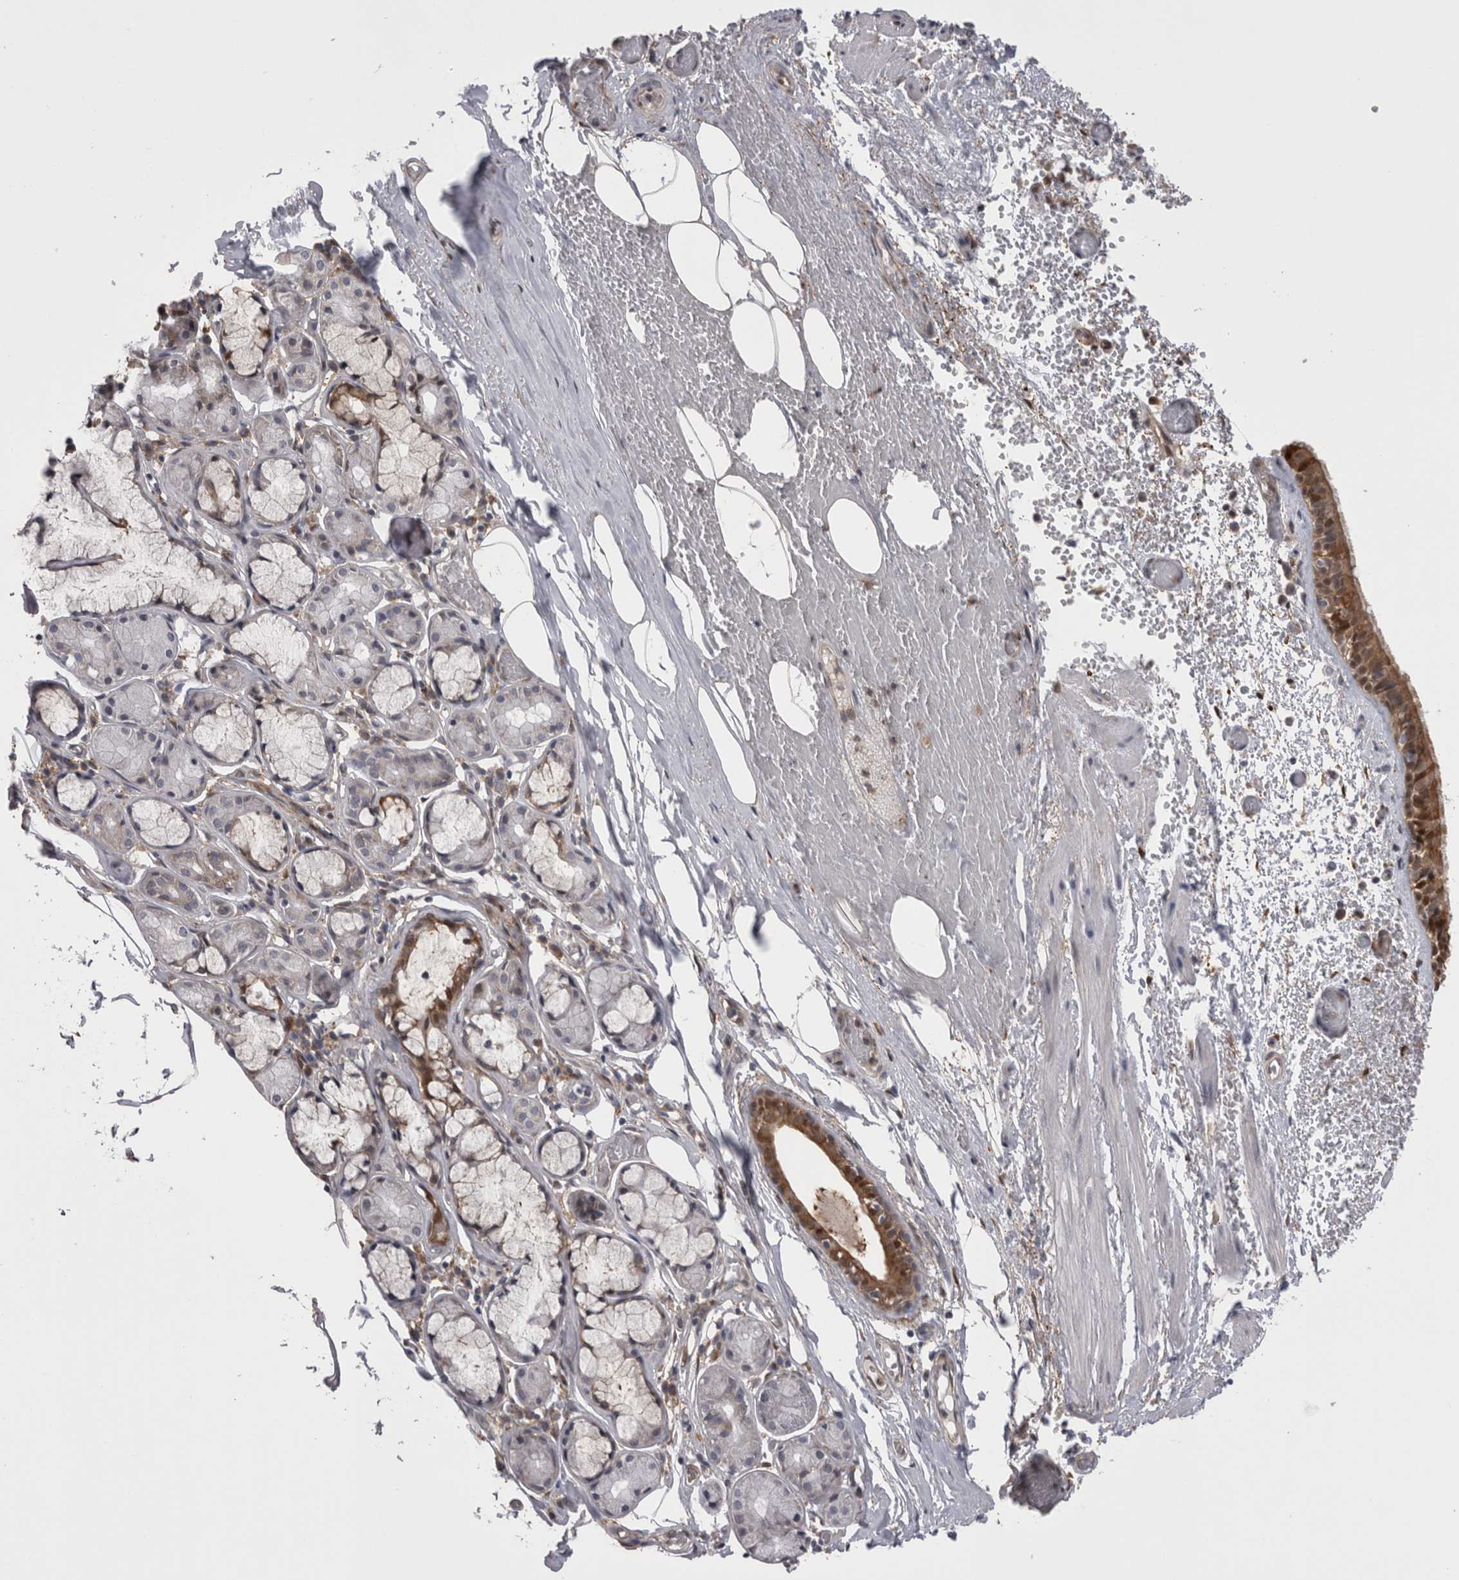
{"staining": {"intensity": "moderate", "quantity": "25%-75%", "location": "cytoplasmic/membranous,nuclear"}, "tissue": "bronchus", "cell_type": "Respiratory epithelial cells", "image_type": "normal", "snomed": [{"axis": "morphology", "description": "Normal tissue, NOS"}, {"axis": "topography", "description": "Bronchus"}, {"axis": "topography", "description": "Lung"}], "caption": "This histopathology image displays immunohistochemistry (IHC) staining of benign human bronchus, with medium moderate cytoplasmic/membranous,nuclear expression in approximately 25%-75% of respiratory epithelial cells.", "gene": "CHIC1", "patient": {"sex": "male", "age": 56}}